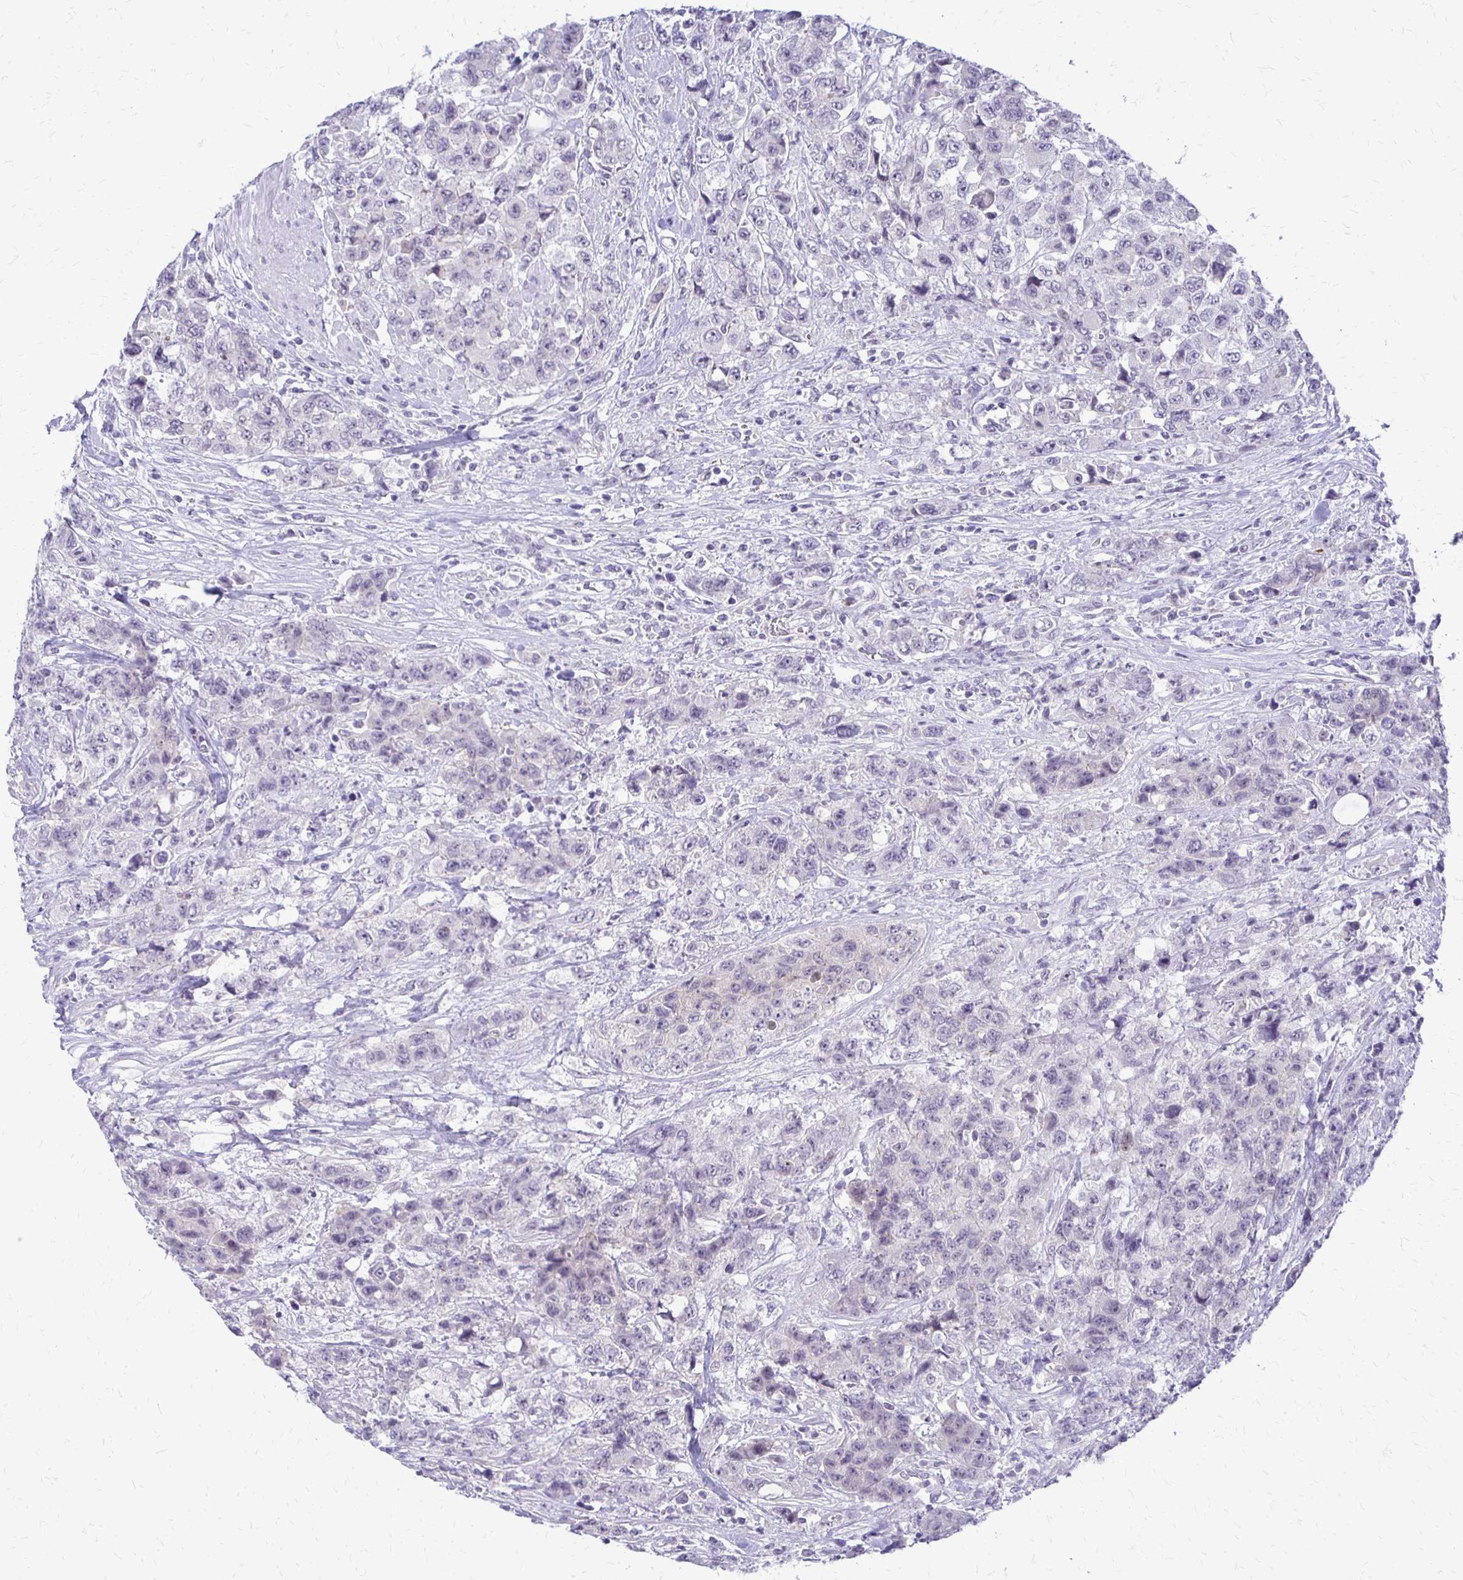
{"staining": {"intensity": "negative", "quantity": "none", "location": "none"}, "tissue": "urothelial cancer", "cell_type": "Tumor cells", "image_type": "cancer", "snomed": [{"axis": "morphology", "description": "Urothelial carcinoma, High grade"}, {"axis": "topography", "description": "Urinary bladder"}], "caption": "Immunohistochemistry (IHC) of human urothelial cancer shows no expression in tumor cells.", "gene": "EPYC", "patient": {"sex": "female", "age": 78}}